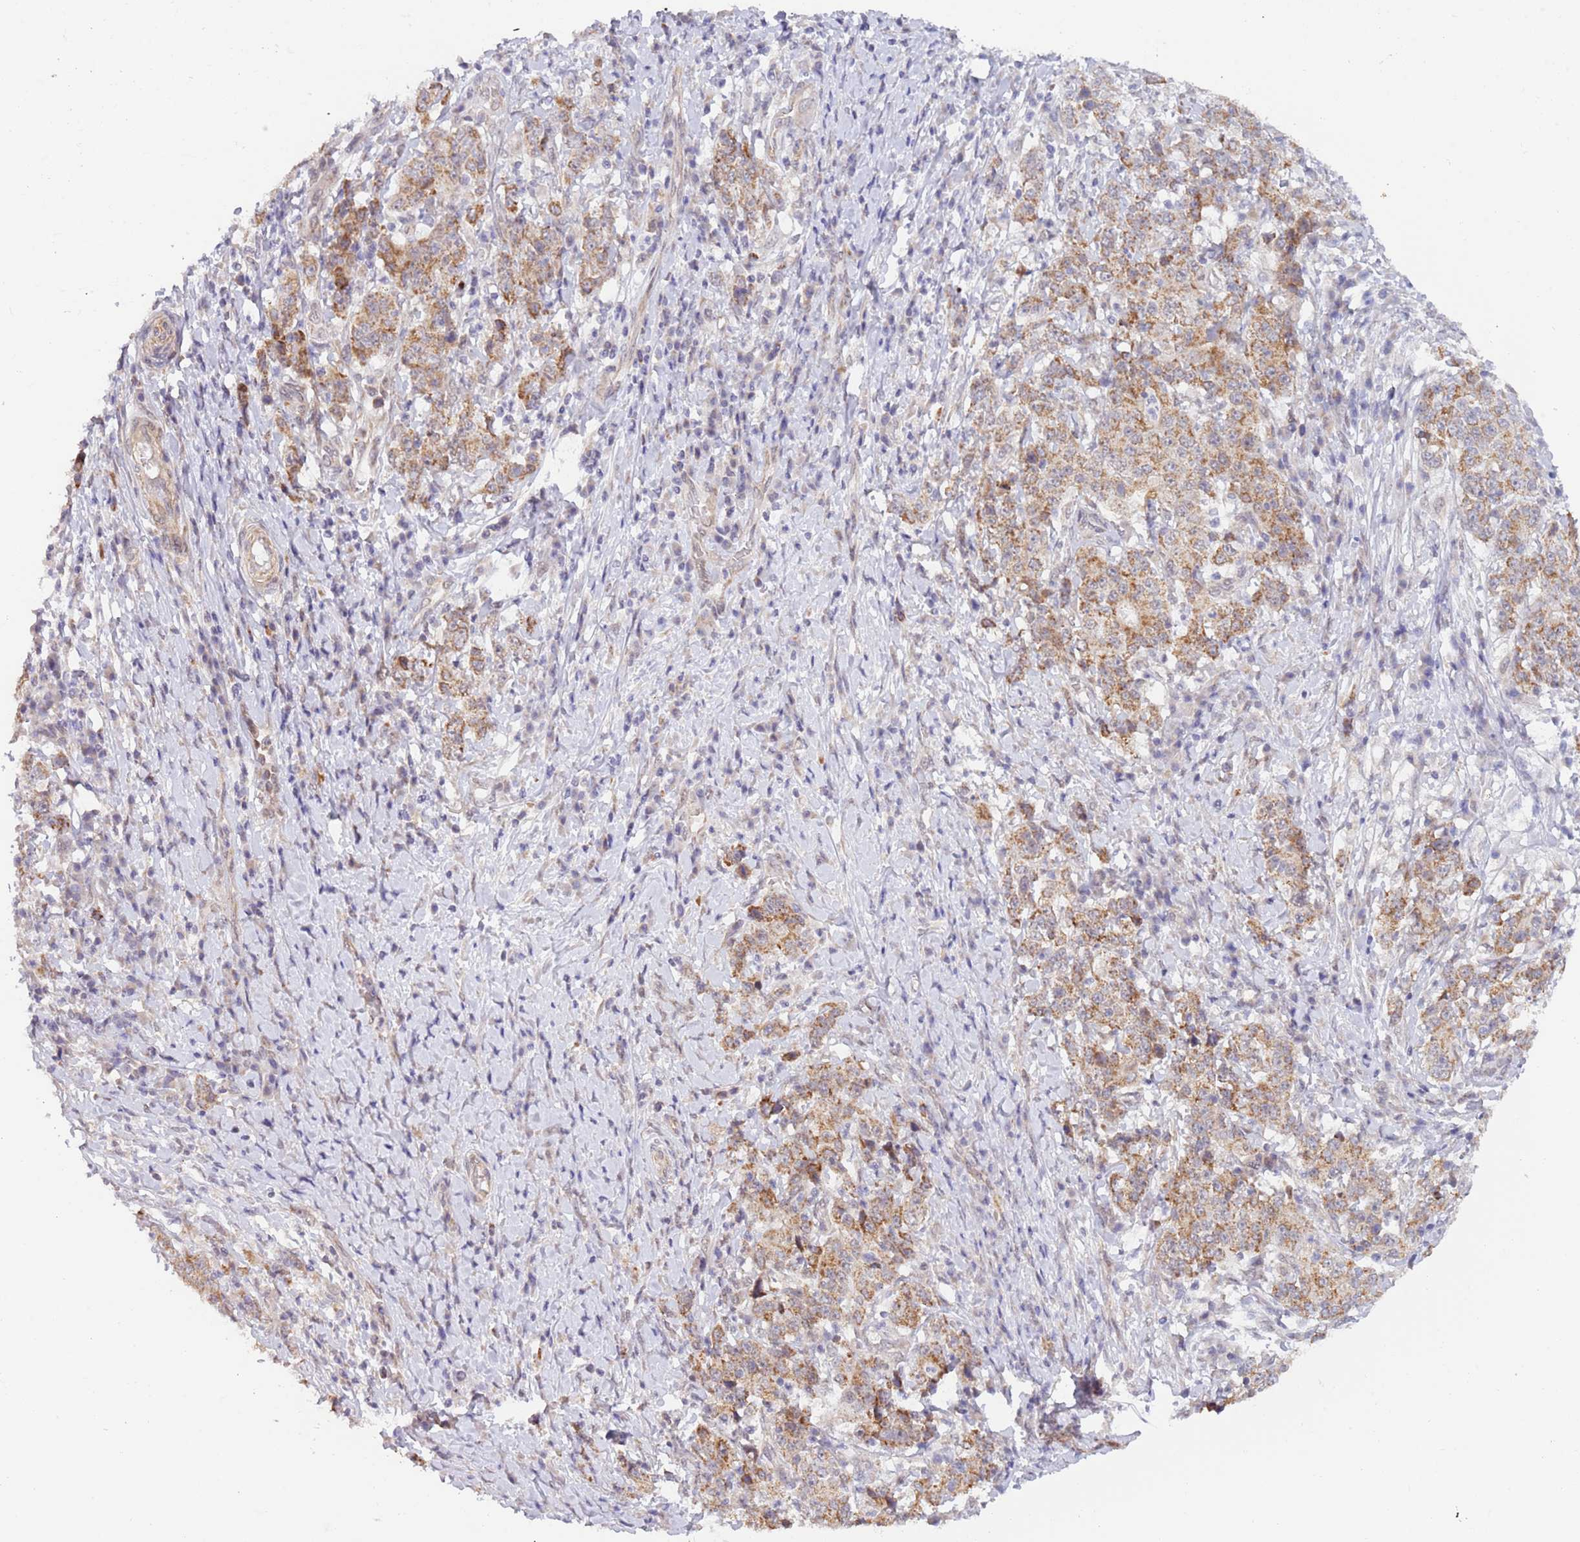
{"staining": {"intensity": "moderate", "quantity": ">75%", "location": "cytoplasmic/membranous"}, "tissue": "stomach cancer", "cell_type": "Tumor cells", "image_type": "cancer", "snomed": [{"axis": "morphology", "description": "Normal tissue, NOS"}, {"axis": "morphology", "description": "Adenocarcinoma, NOS"}, {"axis": "topography", "description": "Stomach, upper"}, {"axis": "topography", "description": "Stomach"}], "caption": "Immunohistochemistry (IHC) photomicrograph of neoplastic tissue: stomach cancer stained using IHC exhibits medium levels of moderate protein expression localized specifically in the cytoplasmic/membranous of tumor cells, appearing as a cytoplasmic/membranous brown color.", "gene": "UQCC3", "patient": {"sex": "male", "age": 59}}